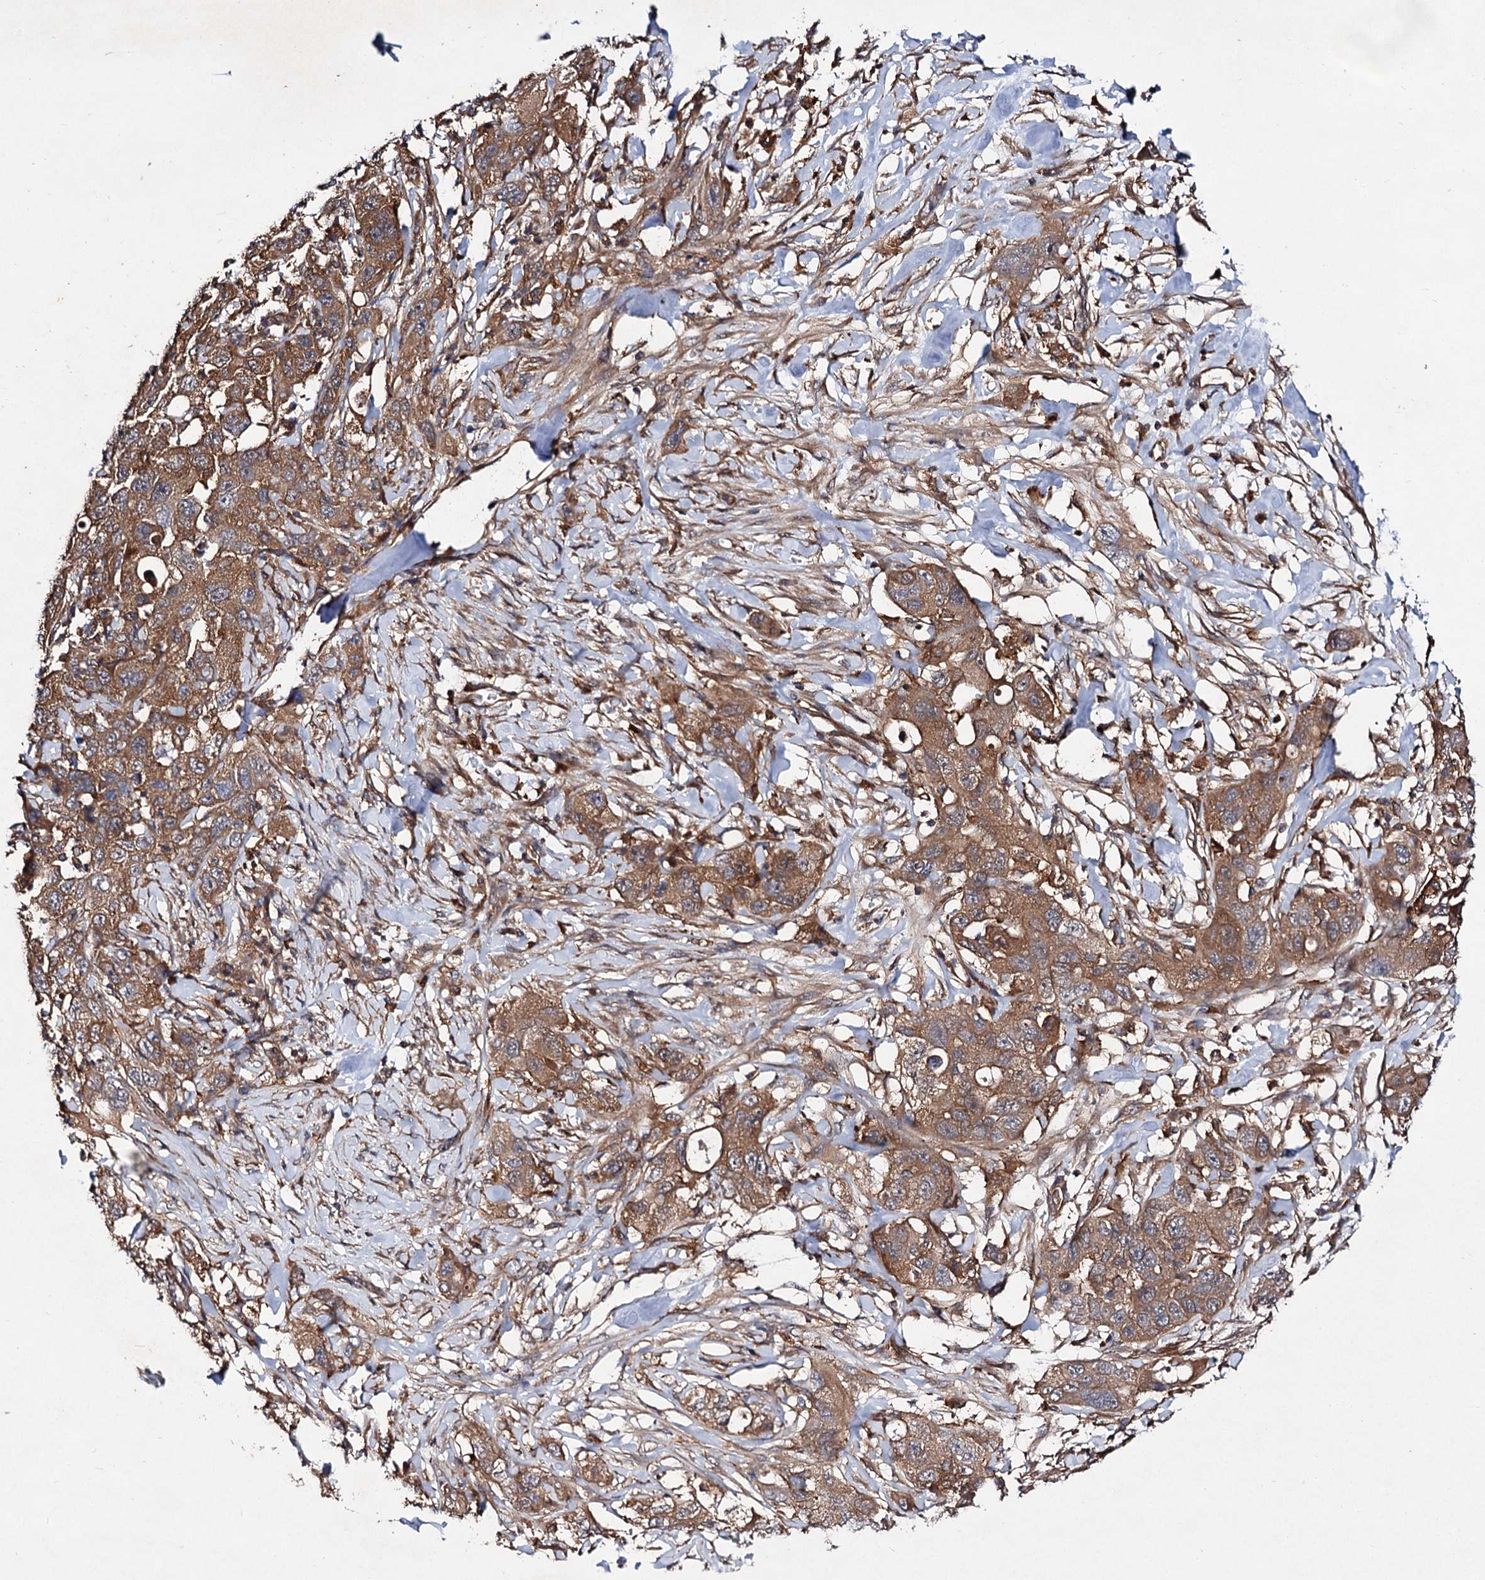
{"staining": {"intensity": "moderate", "quantity": ">75%", "location": "cytoplasmic/membranous"}, "tissue": "pancreatic cancer", "cell_type": "Tumor cells", "image_type": "cancer", "snomed": [{"axis": "morphology", "description": "Adenocarcinoma, NOS"}, {"axis": "topography", "description": "Pancreas"}], "caption": "The immunohistochemical stain labels moderate cytoplasmic/membranous positivity in tumor cells of pancreatic adenocarcinoma tissue. The protein is shown in brown color, while the nuclei are stained blue.", "gene": "VPS29", "patient": {"sex": "female", "age": 78}}